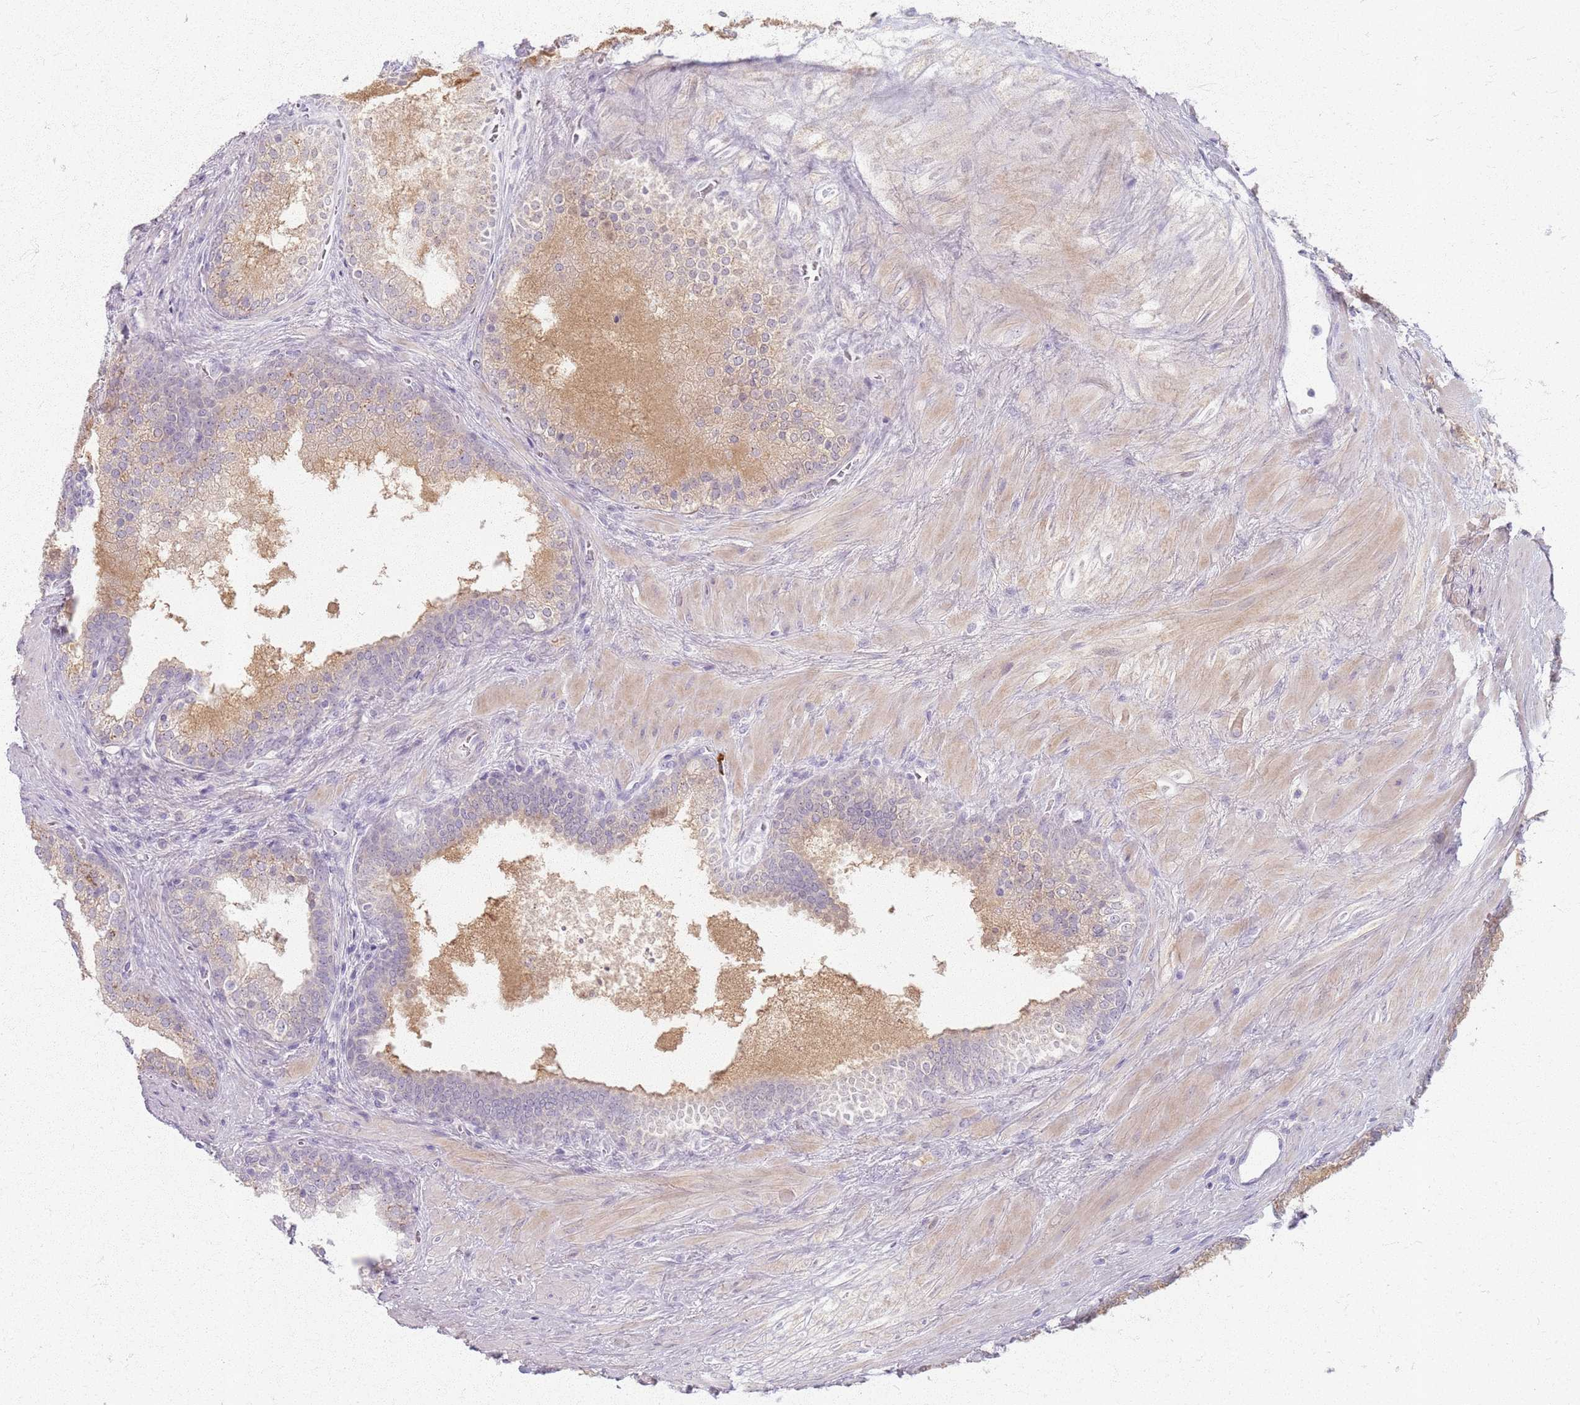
{"staining": {"intensity": "negative", "quantity": "none", "location": "none"}, "tissue": "prostate cancer", "cell_type": "Tumor cells", "image_type": "cancer", "snomed": [{"axis": "morphology", "description": "Adenocarcinoma, High grade"}, {"axis": "topography", "description": "Prostate"}], "caption": "Immunohistochemistry (IHC) histopathology image of neoplastic tissue: human prostate cancer stained with DAB (3,3'-diaminobenzidine) demonstrates no significant protein staining in tumor cells.", "gene": "CRIPT", "patient": {"sex": "male", "age": 56}}